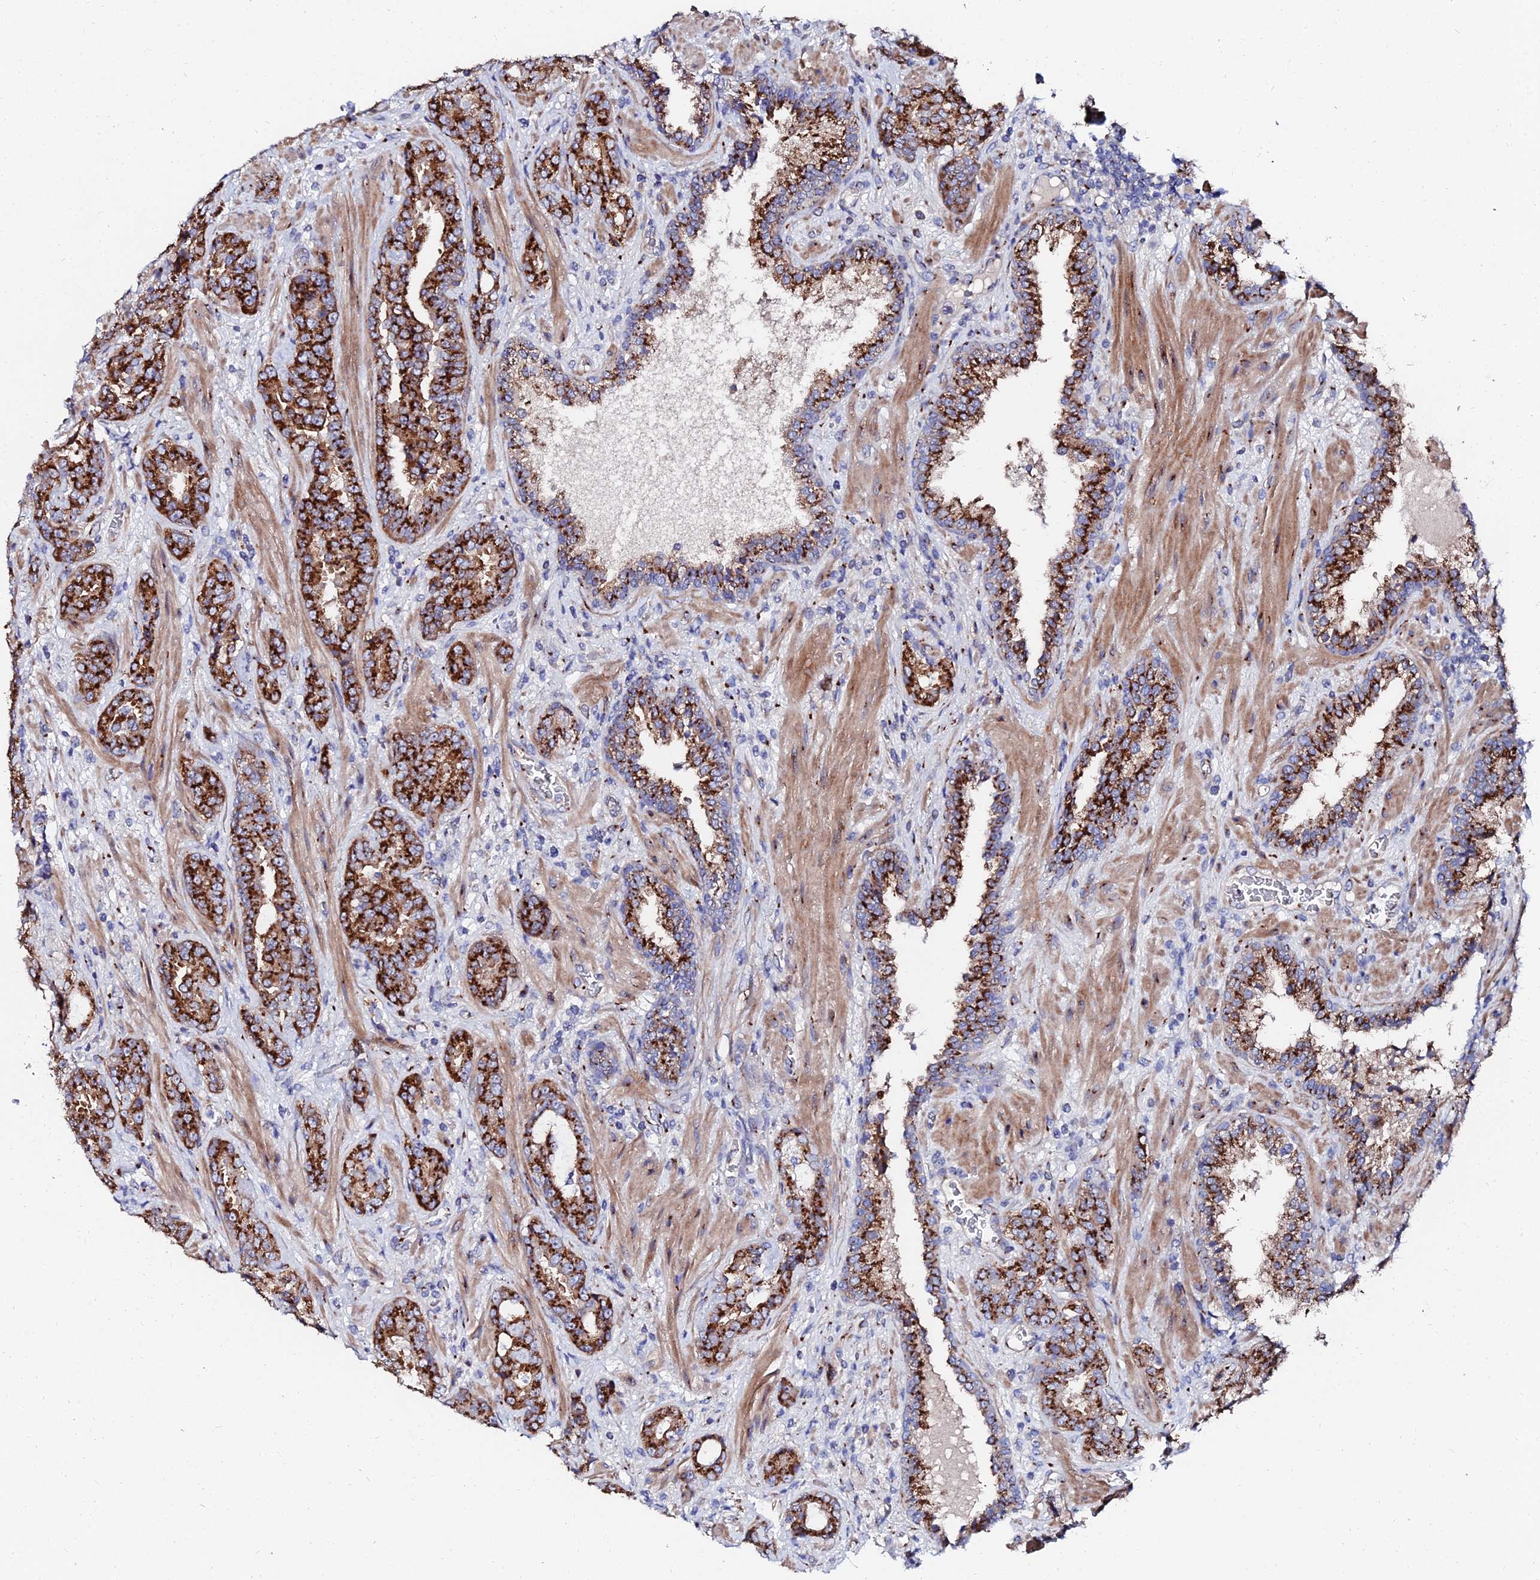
{"staining": {"intensity": "strong", "quantity": ">75%", "location": "cytoplasmic/membranous"}, "tissue": "prostate cancer", "cell_type": "Tumor cells", "image_type": "cancer", "snomed": [{"axis": "morphology", "description": "Adenocarcinoma, High grade"}, {"axis": "topography", "description": "Prostate"}], "caption": "Protein expression analysis of prostate cancer displays strong cytoplasmic/membranous expression in about >75% of tumor cells.", "gene": "BORCS8", "patient": {"sex": "male", "age": 71}}